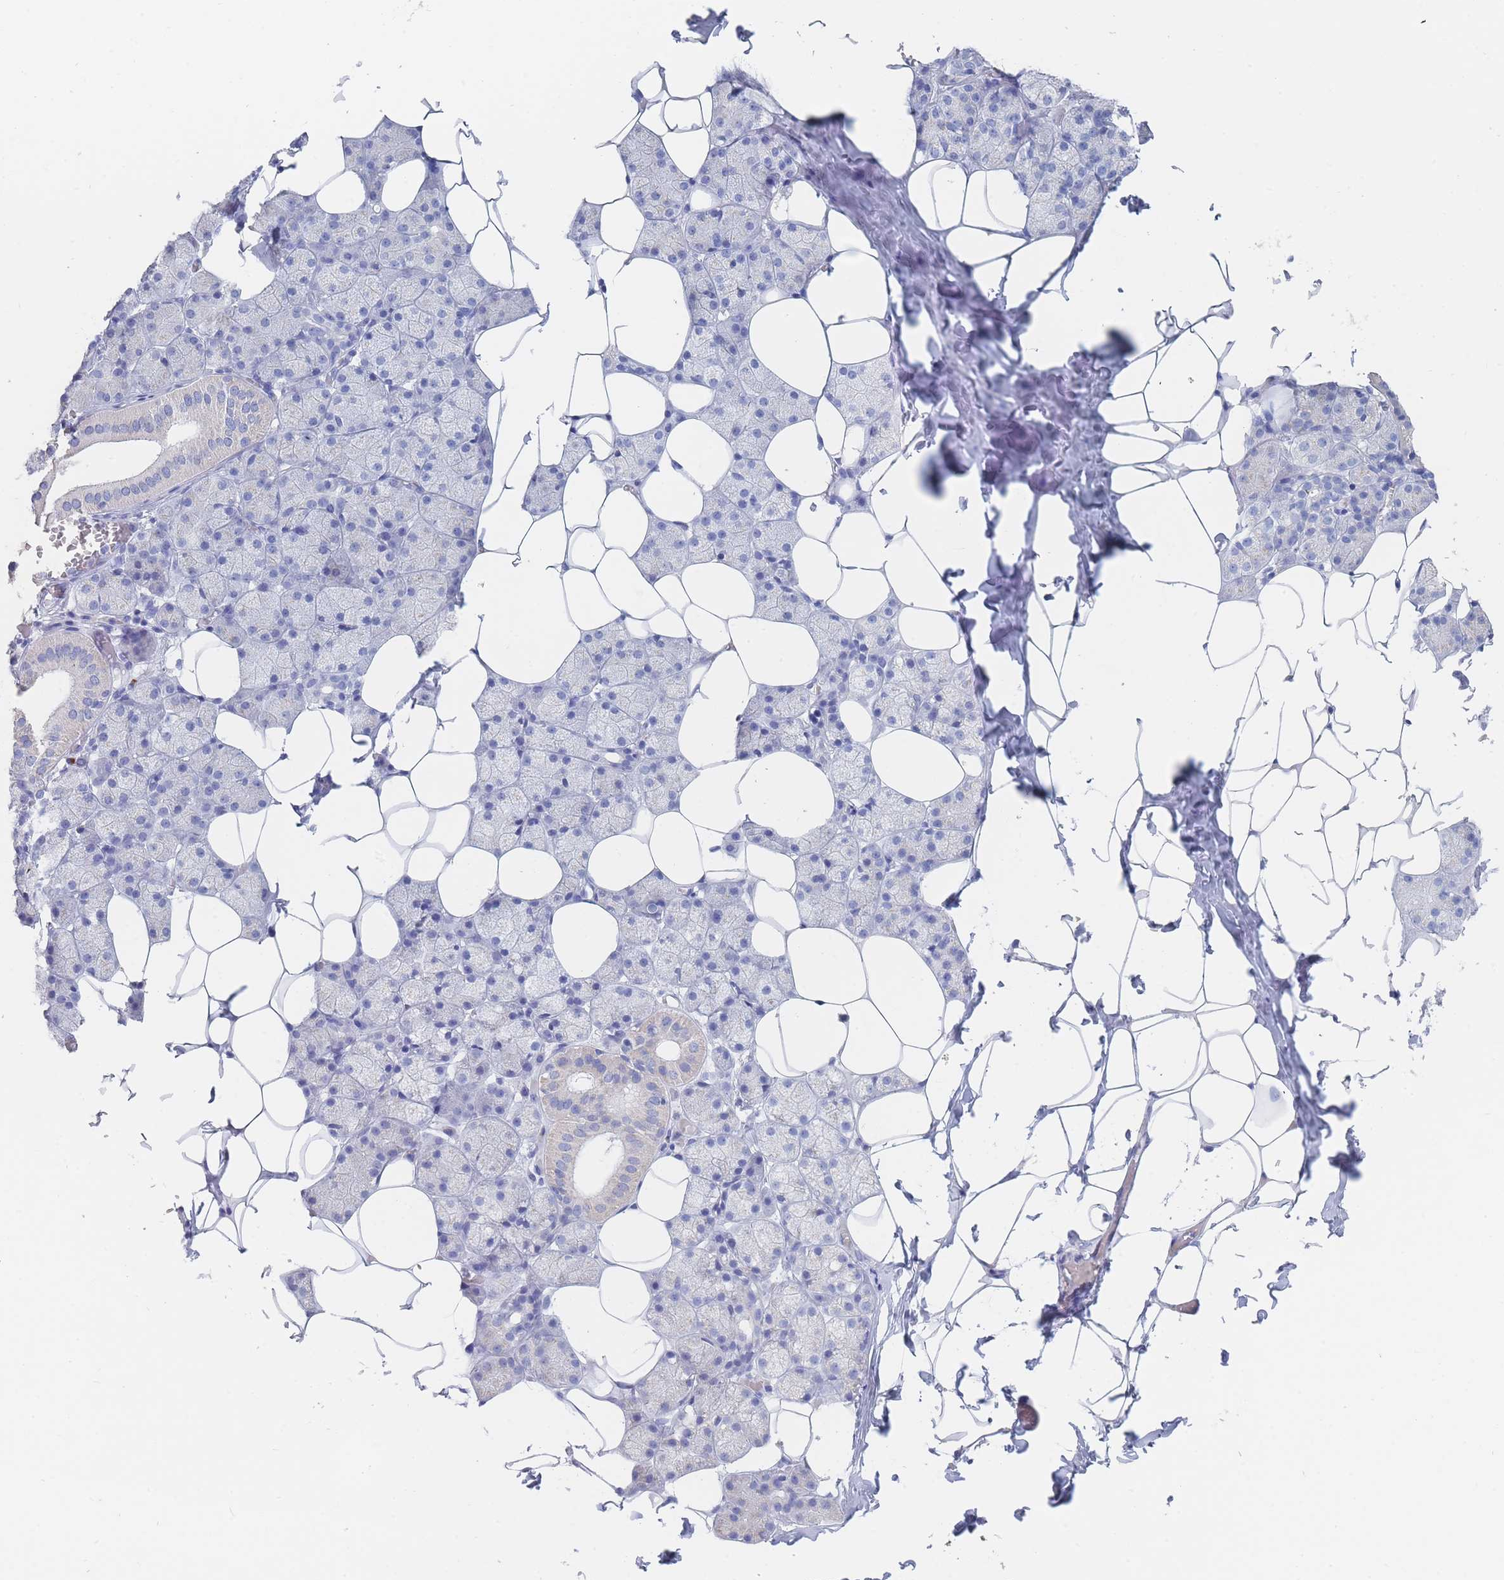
{"staining": {"intensity": "negative", "quantity": "none", "location": "none"}, "tissue": "salivary gland", "cell_type": "Glandular cells", "image_type": "normal", "snomed": [{"axis": "morphology", "description": "Normal tissue, NOS"}, {"axis": "topography", "description": "Salivary gland"}], "caption": "Image shows no significant protein staining in glandular cells of unremarkable salivary gland.", "gene": "SLC25A35", "patient": {"sex": "female", "age": 33}}